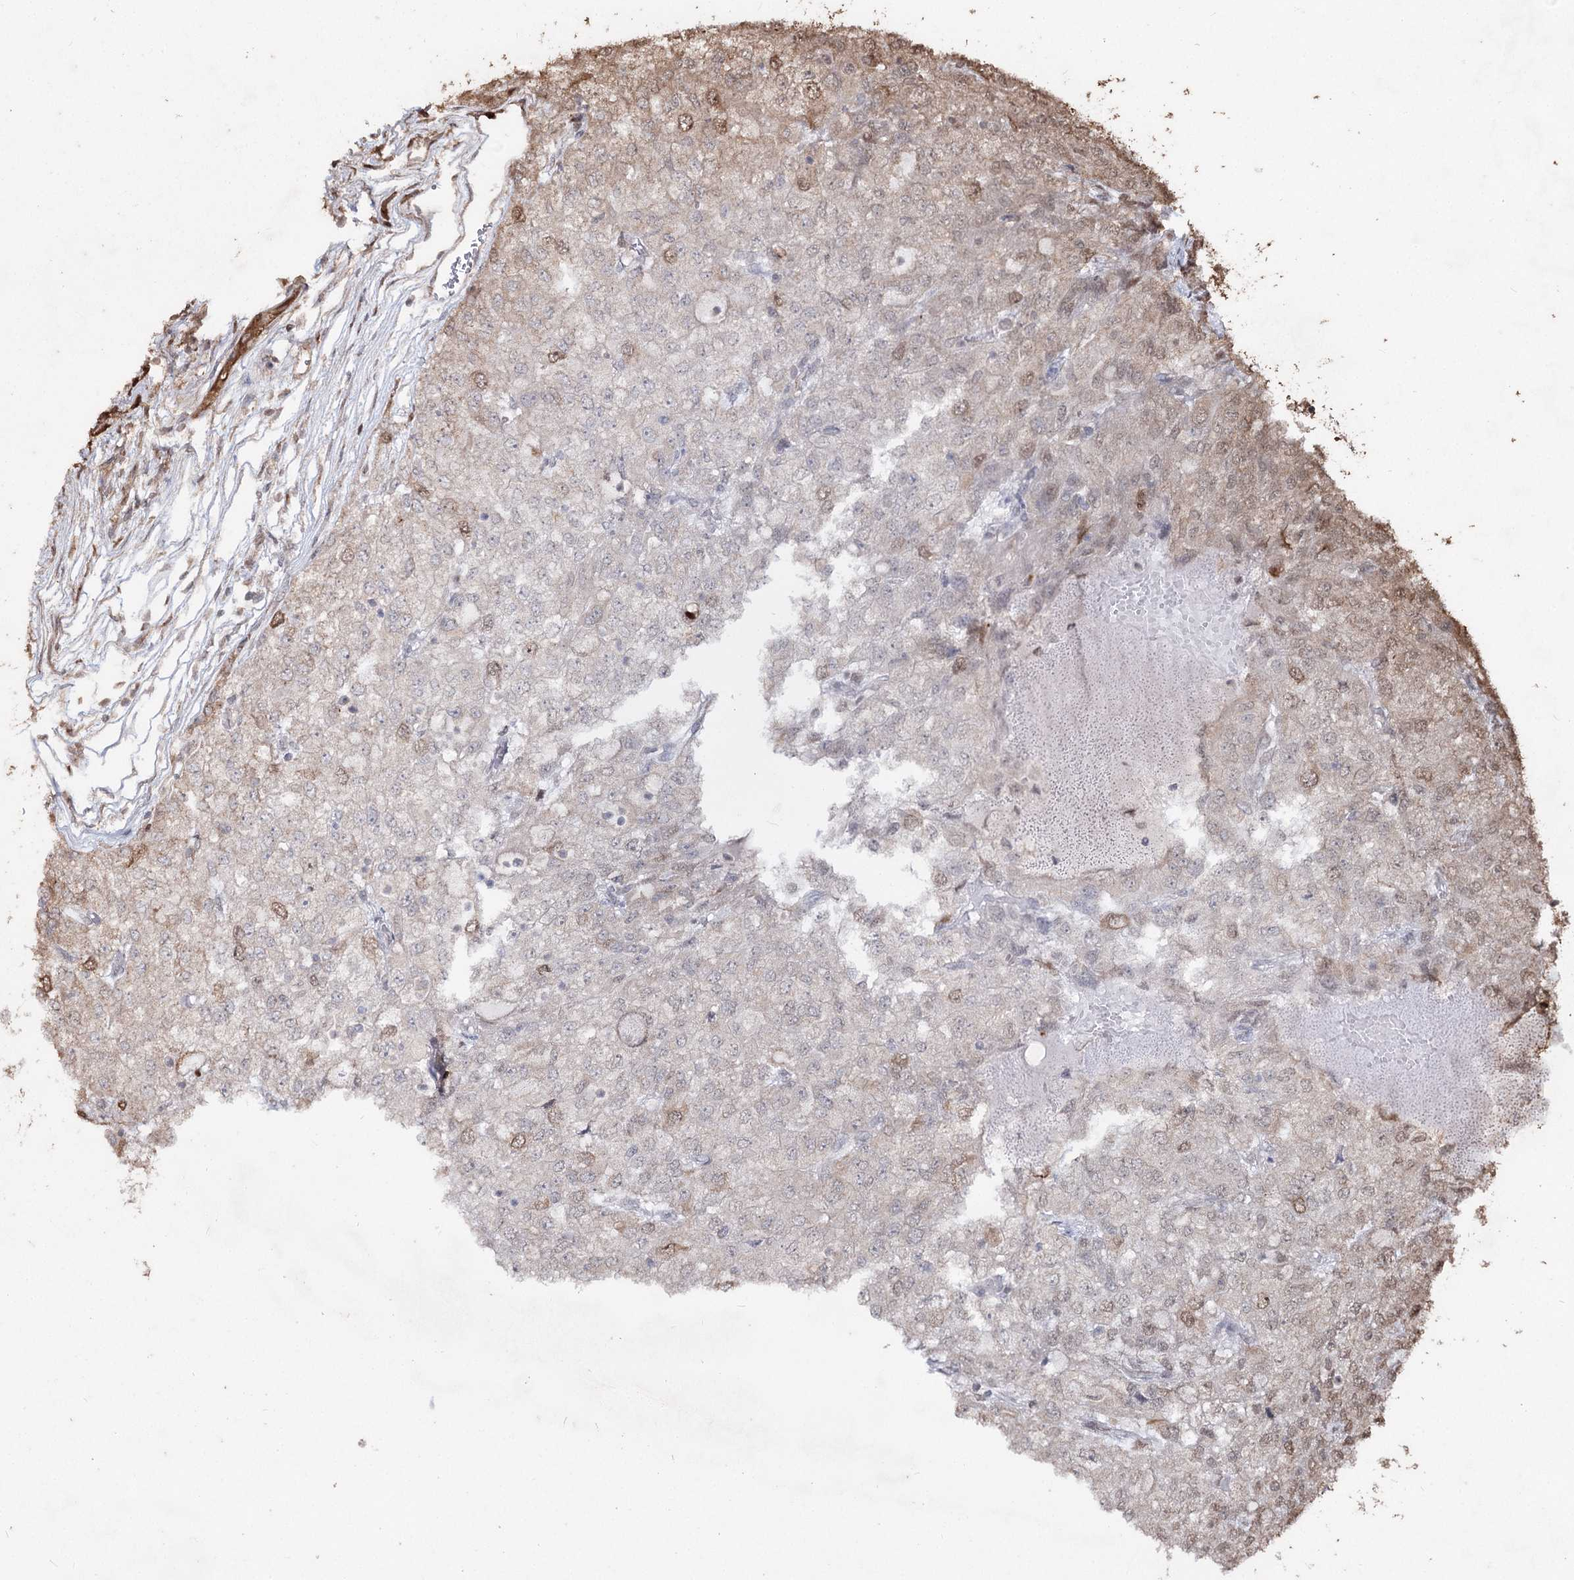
{"staining": {"intensity": "moderate", "quantity": "<25%", "location": "nuclear"}, "tissue": "renal cancer", "cell_type": "Tumor cells", "image_type": "cancer", "snomed": [{"axis": "morphology", "description": "Adenocarcinoma, NOS"}, {"axis": "topography", "description": "Kidney"}], "caption": "Immunohistochemistry staining of renal cancer, which displays low levels of moderate nuclear staining in approximately <25% of tumor cells indicating moderate nuclear protein staining. The staining was performed using DAB (brown) for protein detection and nuclei were counterstained in hematoxylin (blue).", "gene": "PRC1", "patient": {"sex": "female", "age": 54}}